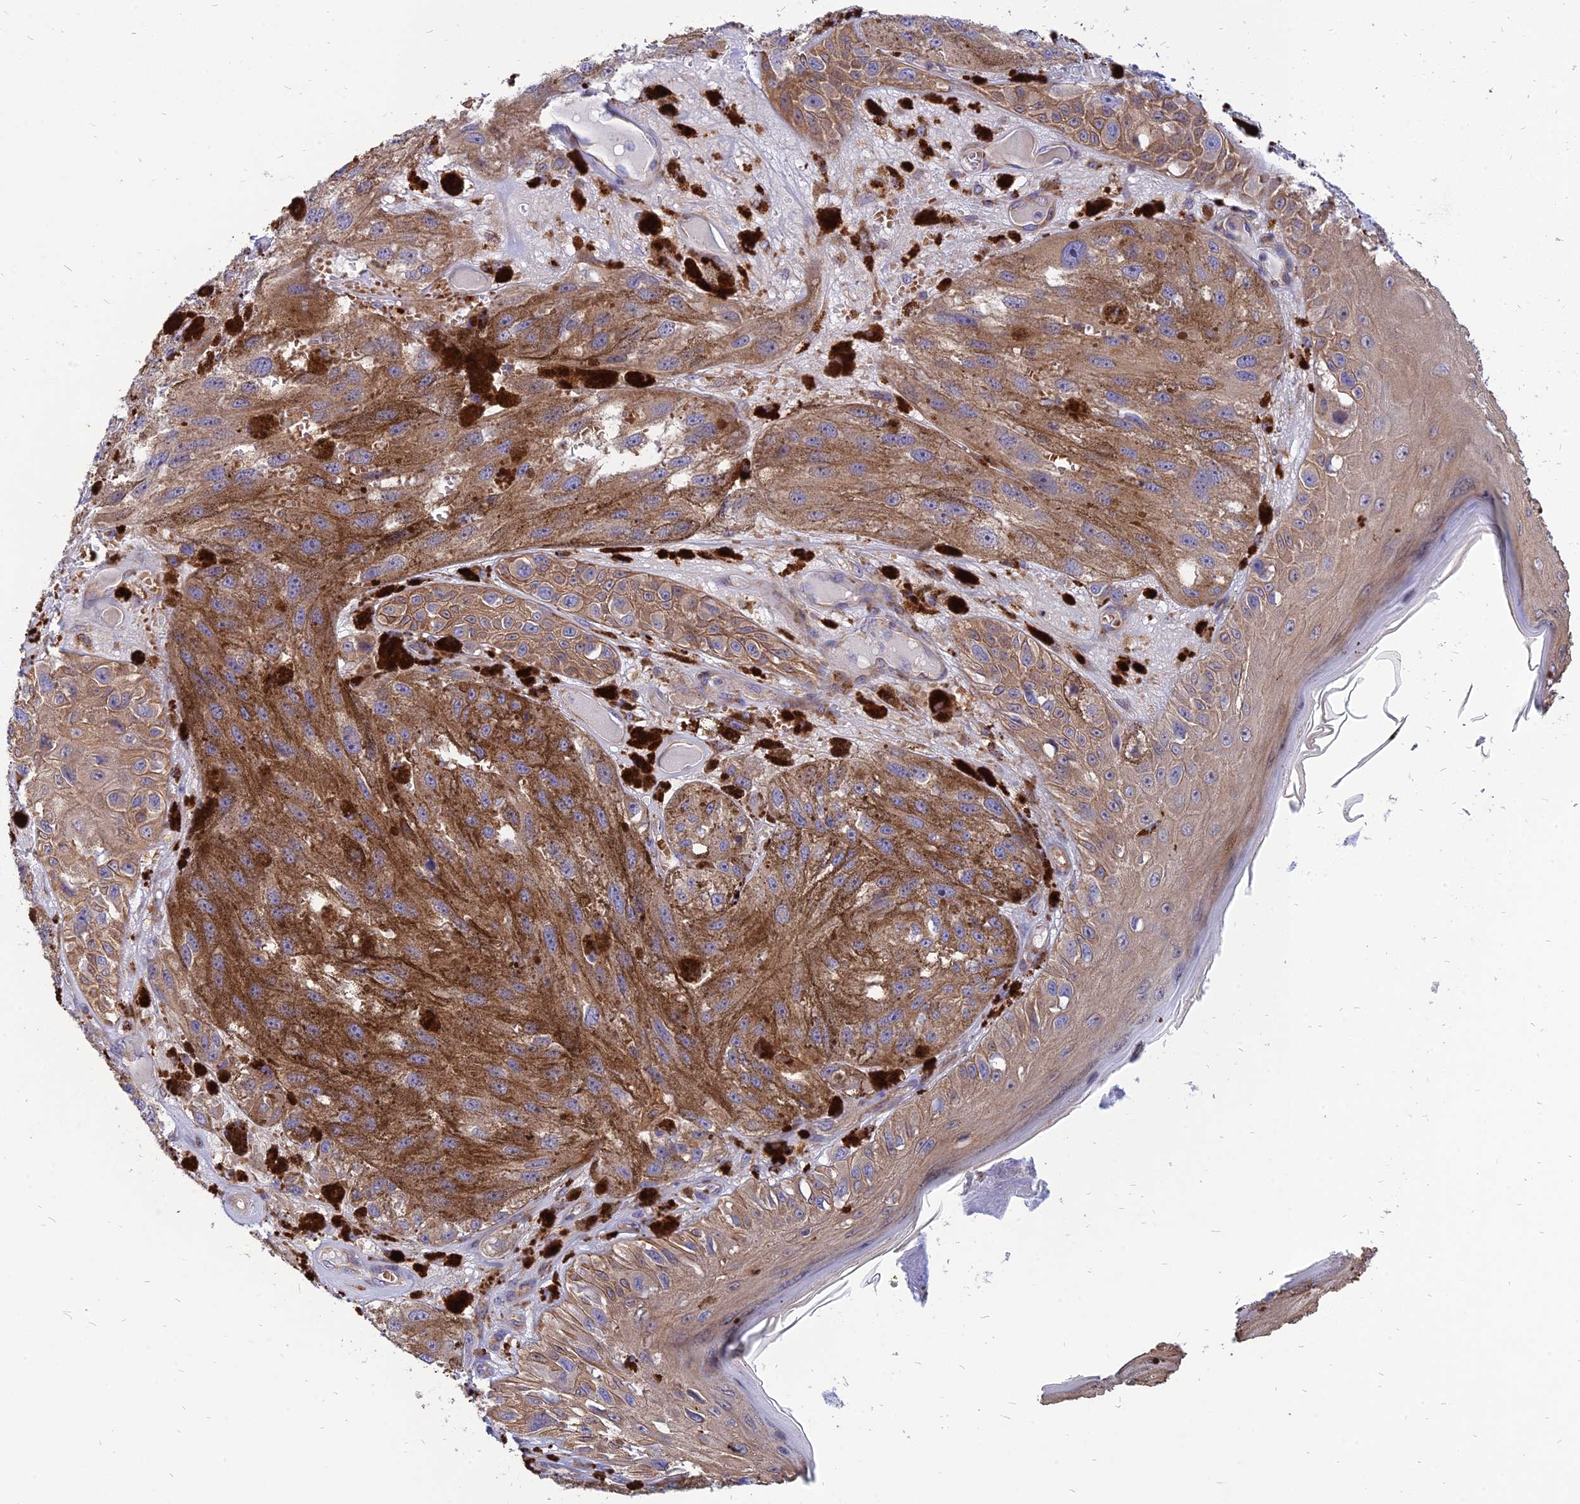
{"staining": {"intensity": "moderate", "quantity": ">75%", "location": "cytoplasmic/membranous"}, "tissue": "melanoma", "cell_type": "Tumor cells", "image_type": "cancer", "snomed": [{"axis": "morphology", "description": "Malignant melanoma, NOS"}, {"axis": "topography", "description": "Skin"}], "caption": "High-magnification brightfield microscopy of malignant melanoma stained with DAB (3,3'-diaminobenzidine) (brown) and counterstained with hematoxylin (blue). tumor cells exhibit moderate cytoplasmic/membranous positivity is seen in about>75% of cells.", "gene": "PHKA2", "patient": {"sex": "male", "age": 88}}